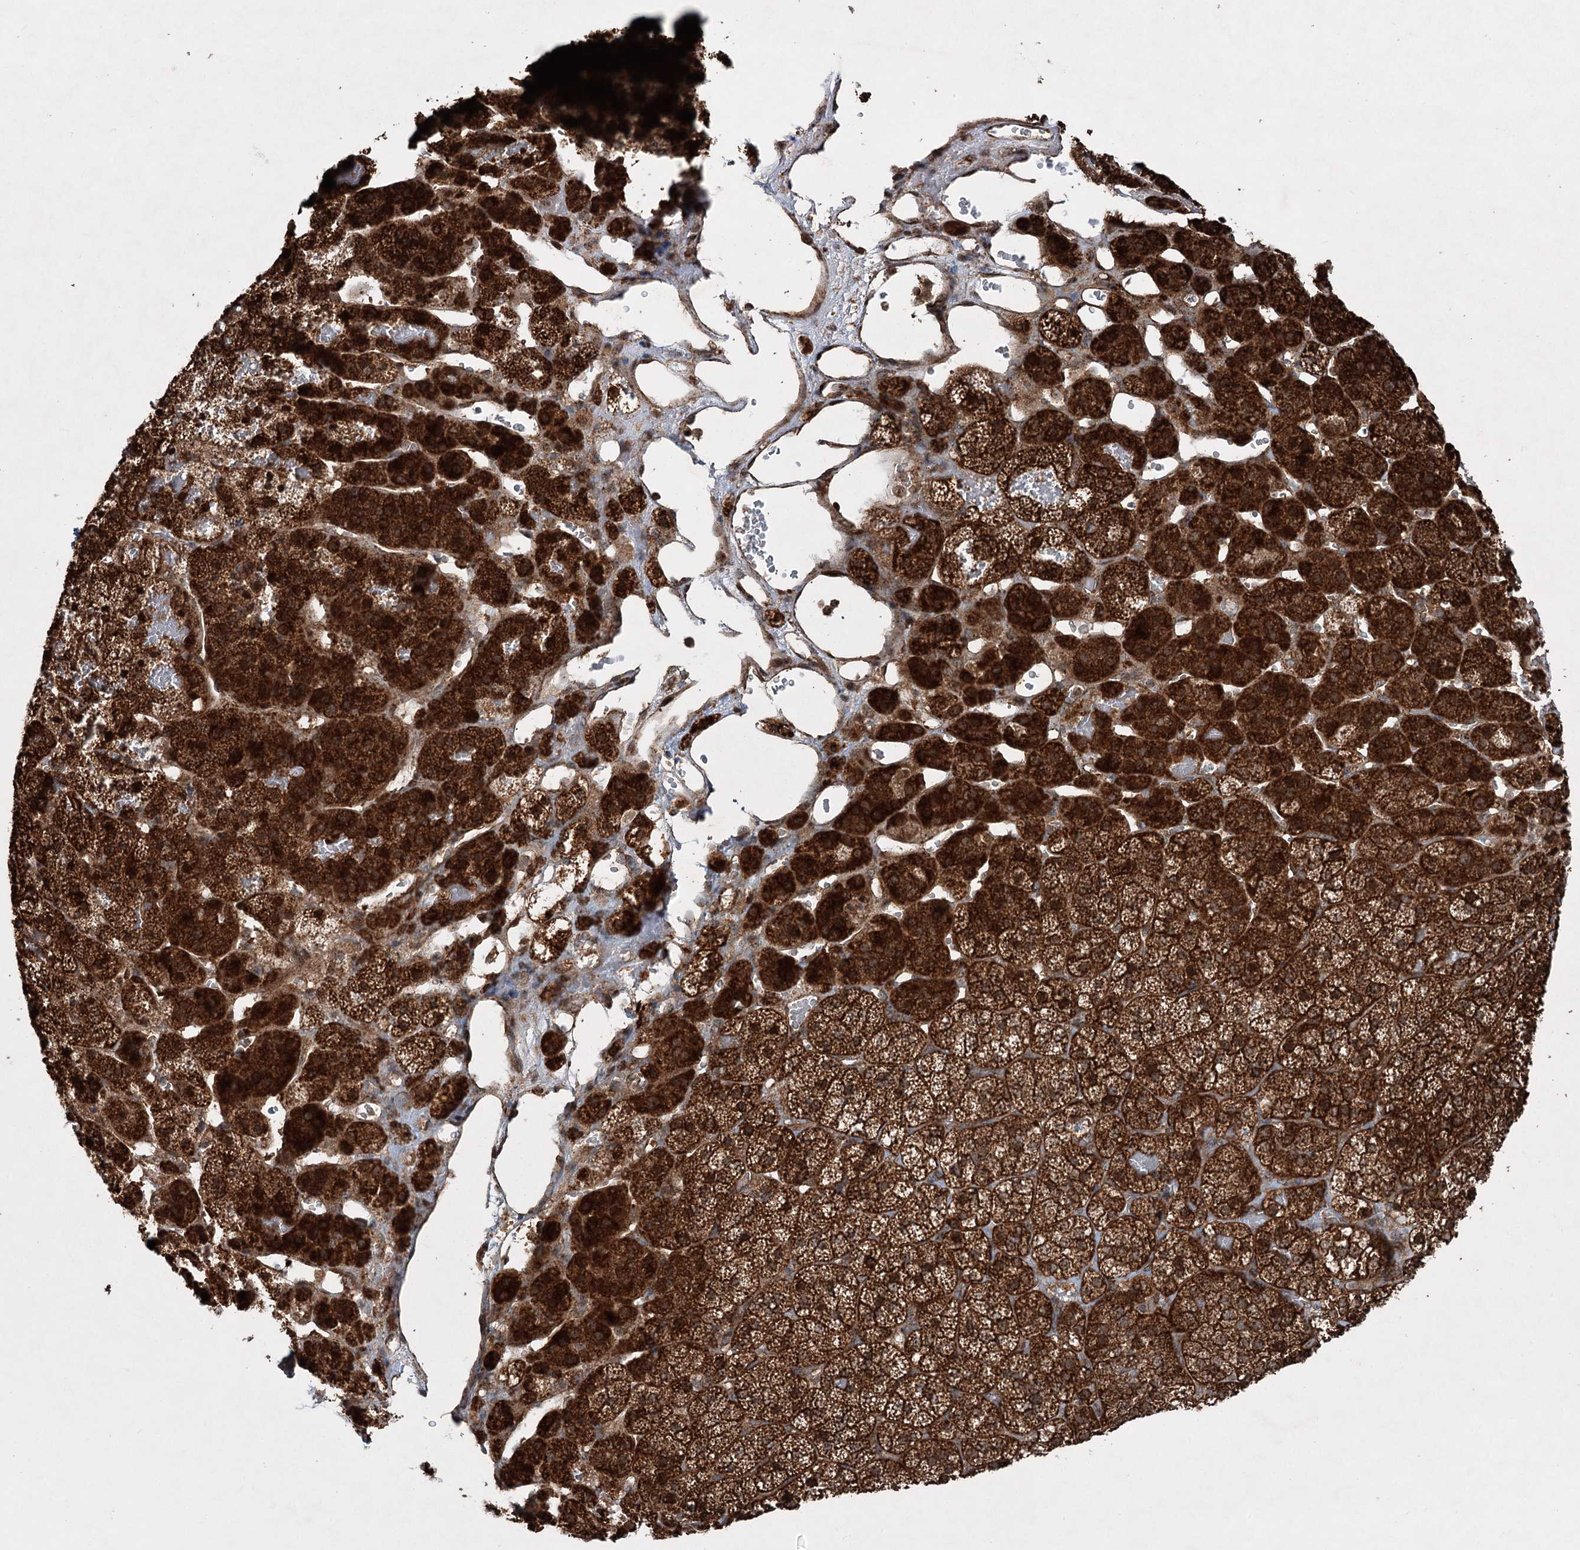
{"staining": {"intensity": "strong", "quantity": ">75%", "location": "cytoplasmic/membranous,nuclear"}, "tissue": "adrenal gland", "cell_type": "Glandular cells", "image_type": "normal", "snomed": [{"axis": "morphology", "description": "Normal tissue, NOS"}, {"axis": "topography", "description": "Adrenal gland"}], "caption": "IHC image of unremarkable adrenal gland stained for a protein (brown), which shows high levels of strong cytoplasmic/membranous,nuclear staining in about >75% of glandular cells.", "gene": "SERINC5", "patient": {"sex": "female", "age": 44}}